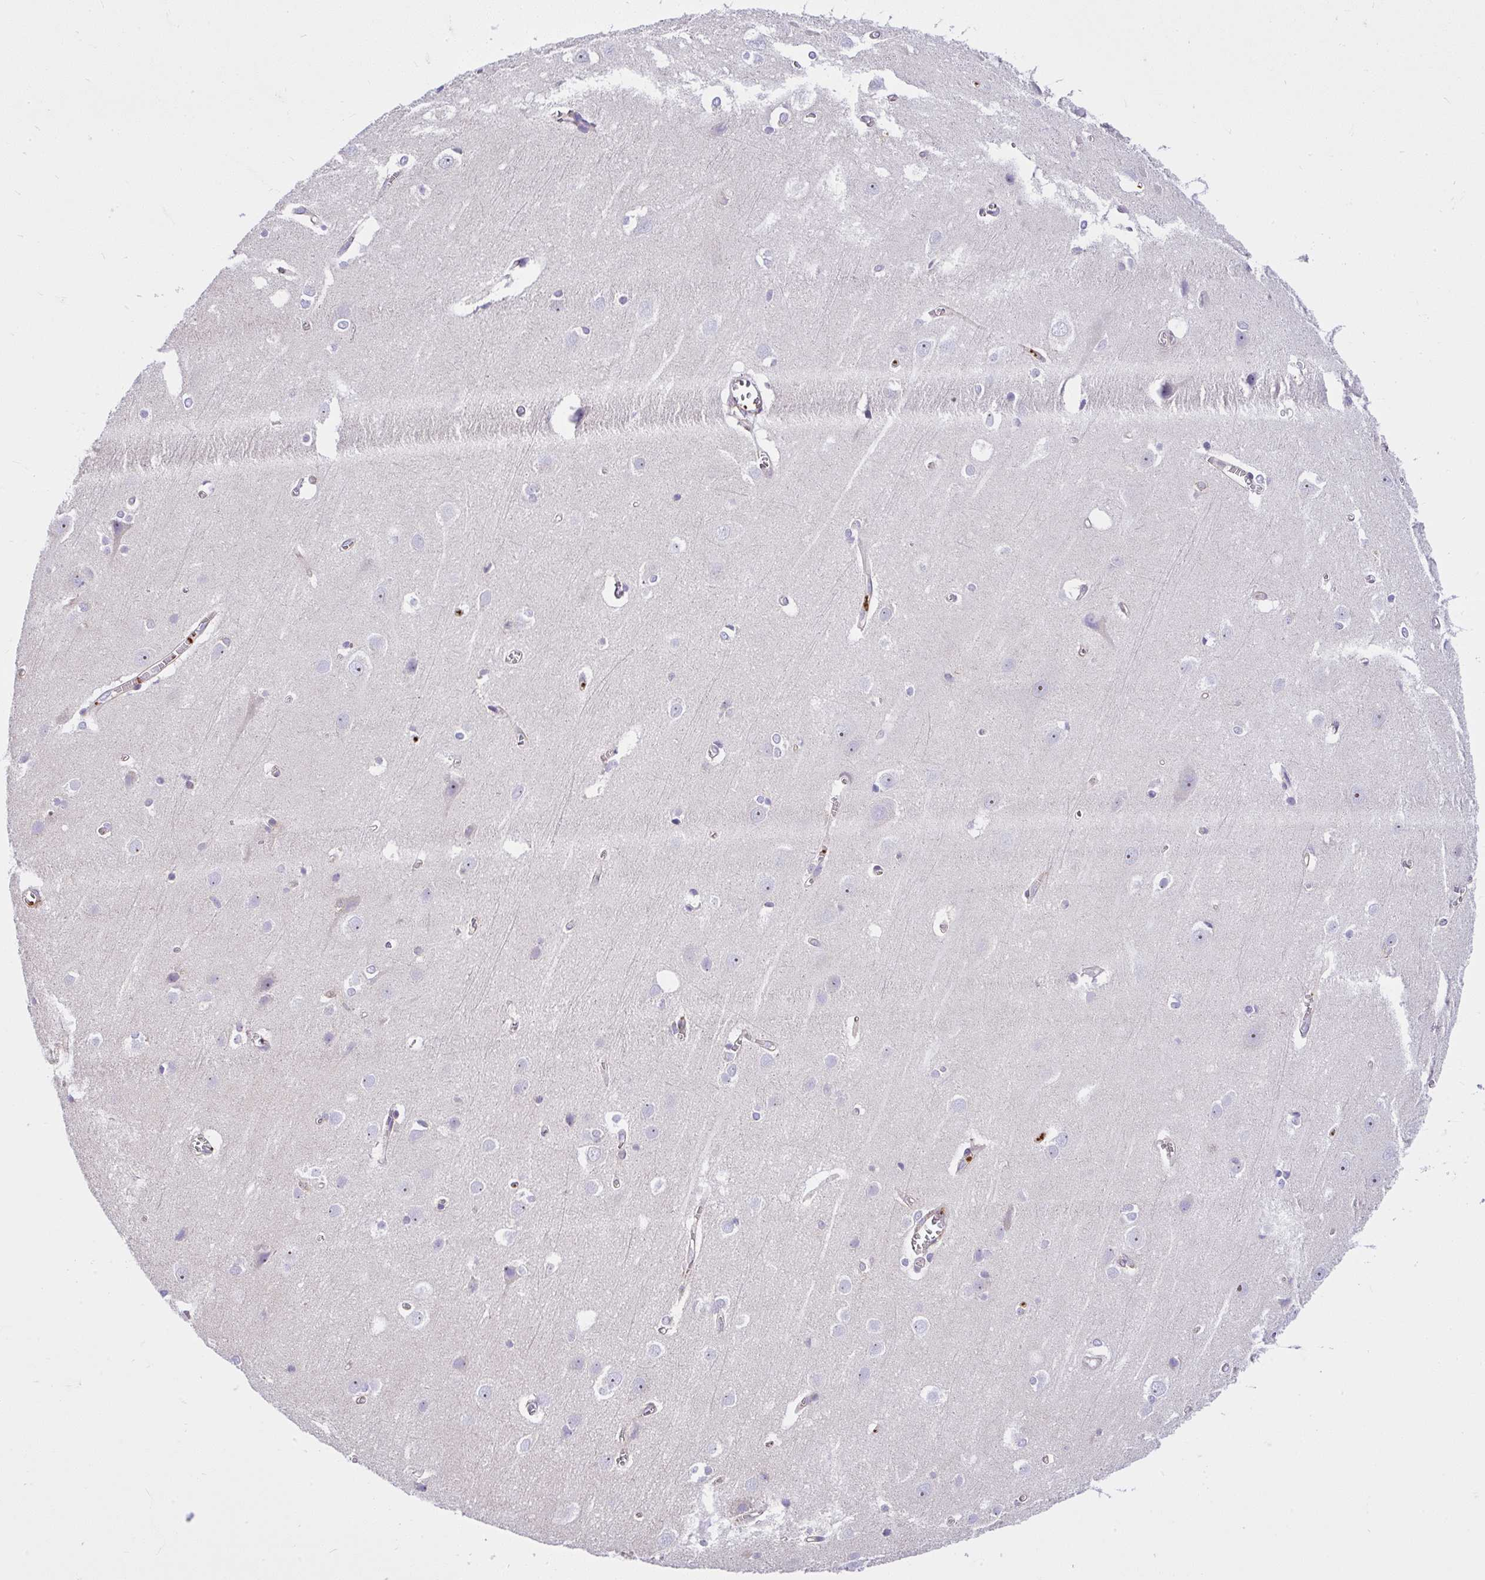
{"staining": {"intensity": "negative", "quantity": "none", "location": "none"}, "tissue": "cerebral cortex", "cell_type": "Endothelial cells", "image_type": "normal", "snomed": [{"axis": "morphology", "description": "Normal tissue, NOS"}, {"axis": "topography", "description": "Cerebral cortex"}], "caption": "High magnification brightfield microscopy of benign cerebral cortex stained with DAB (3,3'-diaminobenzidine) (brown) and counterstained with hematoxylin (blue): endothelial cells show no significant staining.", "gene": "CCDC142", "patient": {"sex": "male", "age": 37}}